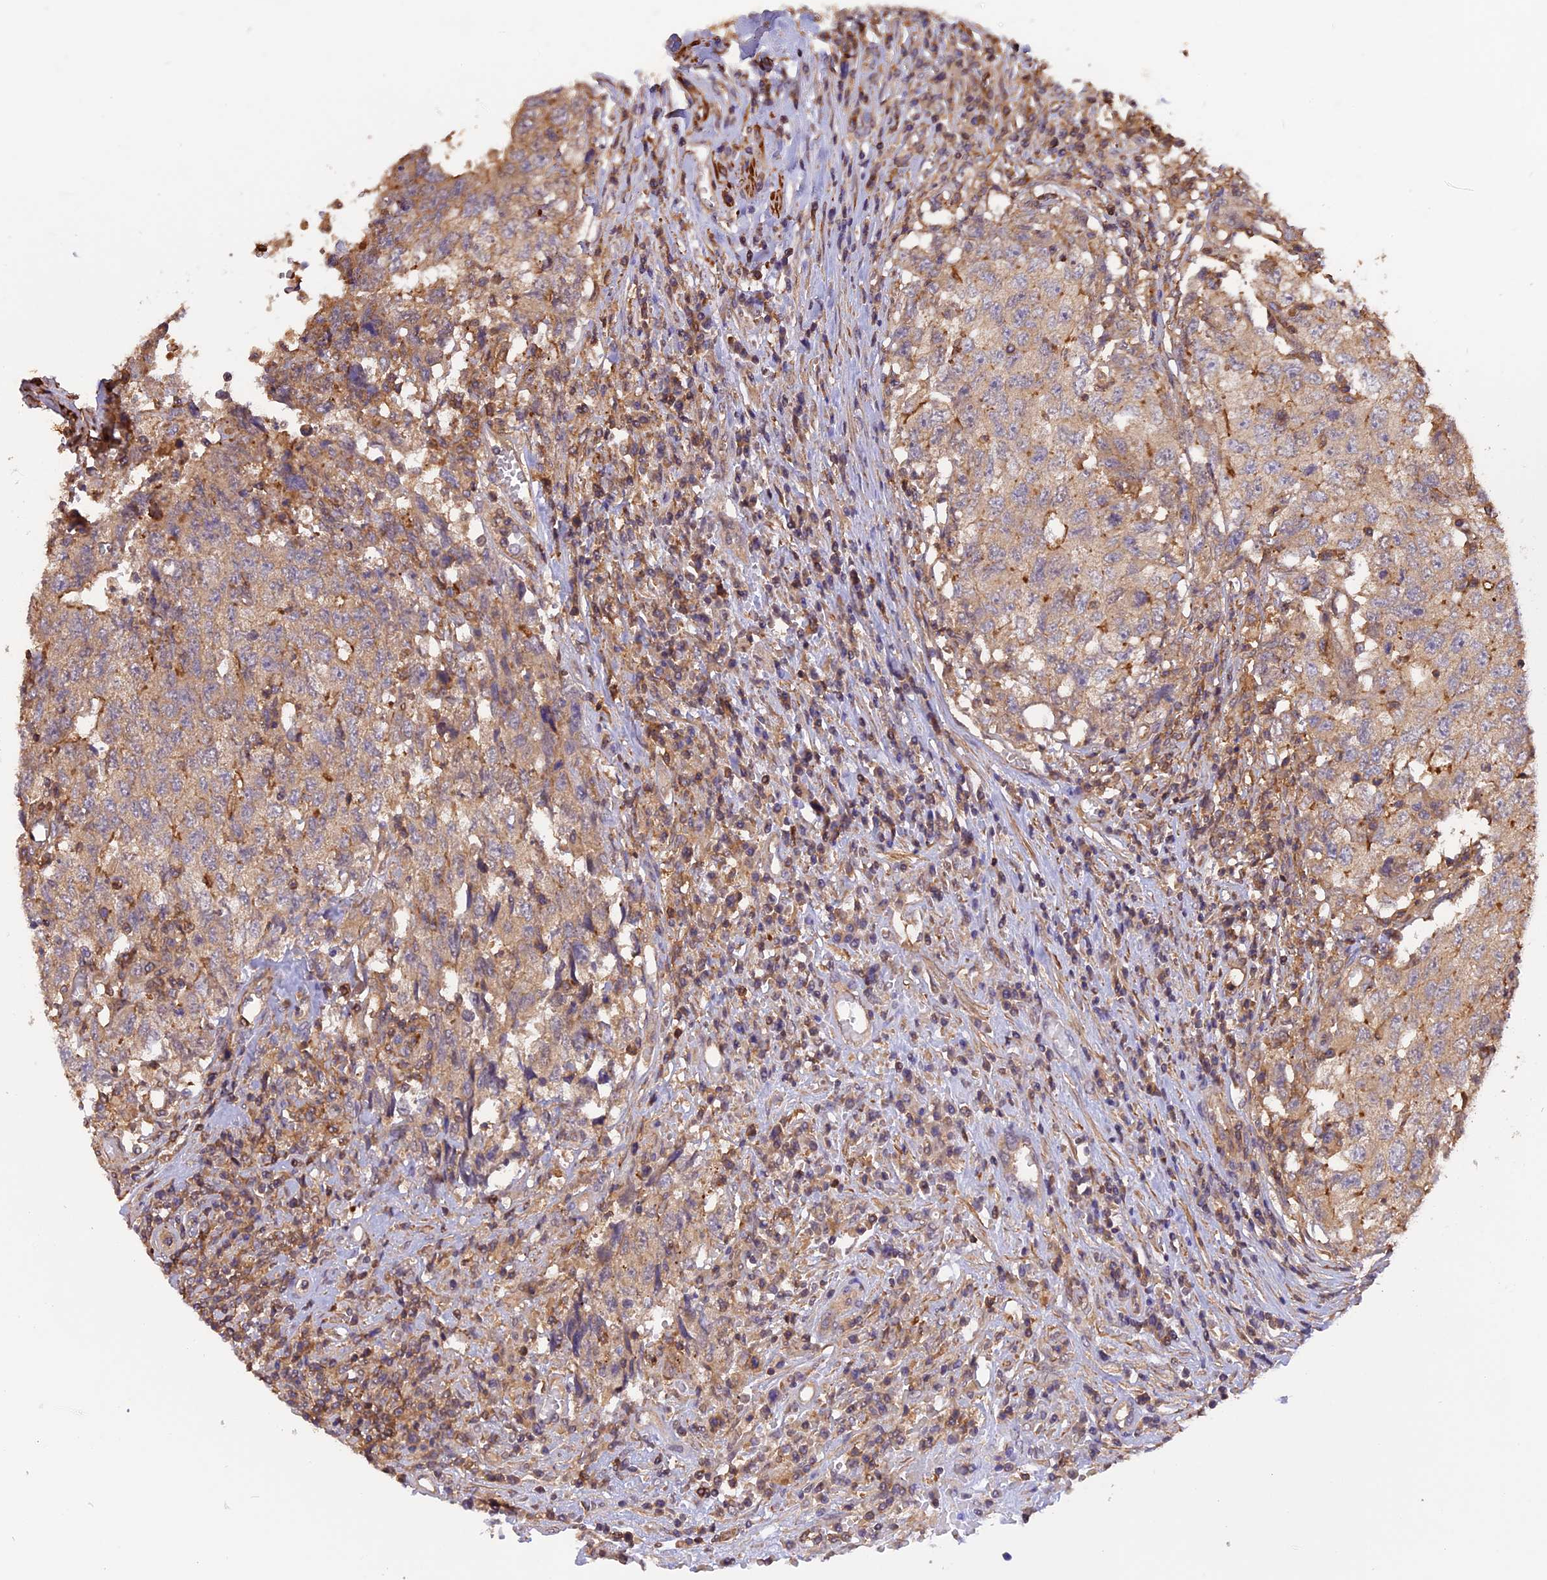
{"staining": {"intensity": "moderate", "quantity": ">75%", "location": "cytoplasmic/membranous"}, "tissue": "testis cancer", "cell_type": "Tumor cells", "image_type": "cancer", "snomed": [{"axis": "morphology", "description": "Carcinoma, Embryonal, NOS"}, {"axis": "topography", "description": "Testis"}], "caption": "This is an image of IHC staining of testis embryonal carcinoma, which shows moderate staining in the cytoplasmic/membranous of tumor cells.", "gene": "STOML1", "patient": {"sex": "male", "age": 34}}